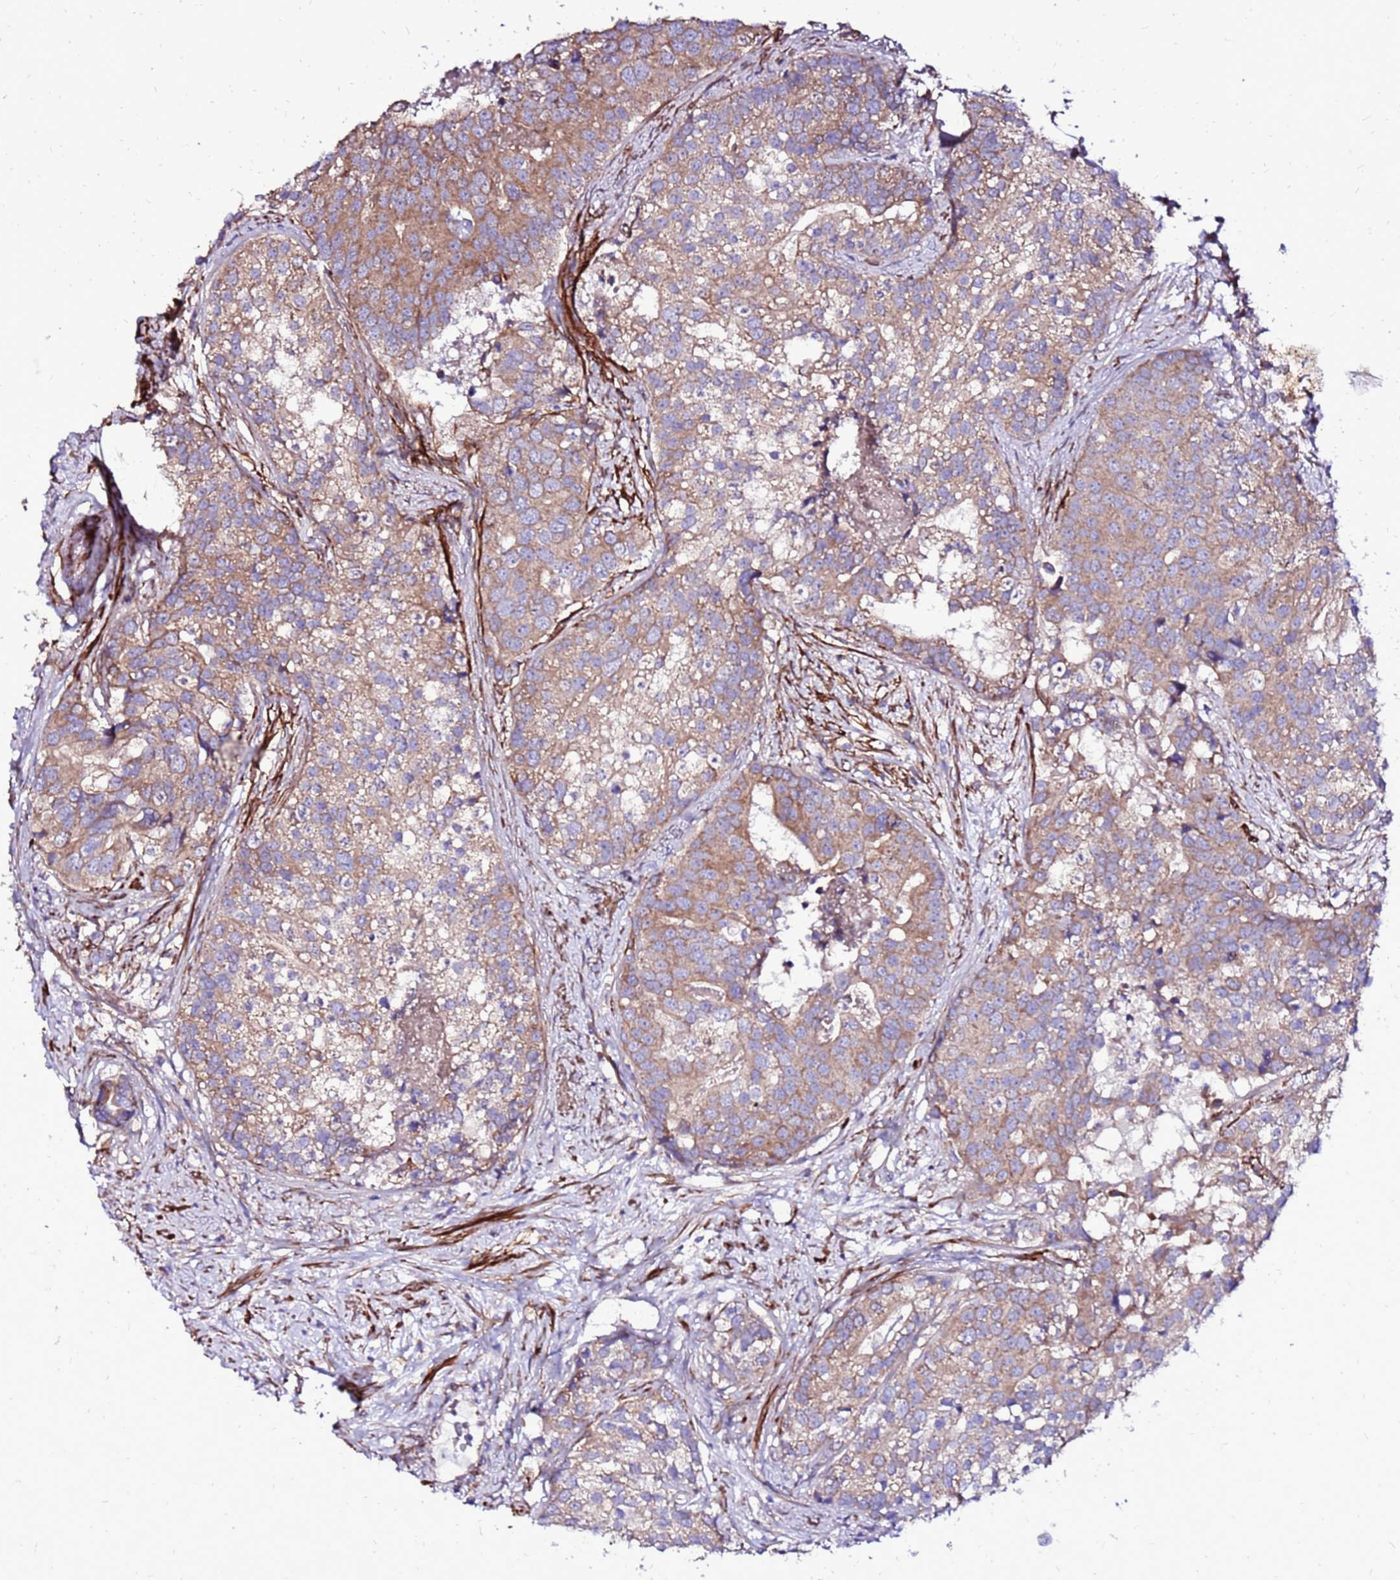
{"staining": {"intensity": "moderate", "quantity": "25%-75%", "location": "cytoplasmic/membranous"}, "tissue": "prostate cancer", "cell_type": "Tumor cells", "image_type": "cancer", "snomed": [{"axis": "morphology", "description": "Adenocarcinoma, High grade"}, {"axis": "topography", "description": "Prostate"}], "caption": "The histopathology image shows immunohistochemical staining of adenocarcinoma (high-grade) (prostate). There is moderate cytoplasmic/membranous positivity is present in approximately 25%-75% of tumor cells. Ihc stains the protein in brown and the nuclei are stained blue.", "gene": "EI24", "patient": {"sex": "male", "age": 62}}